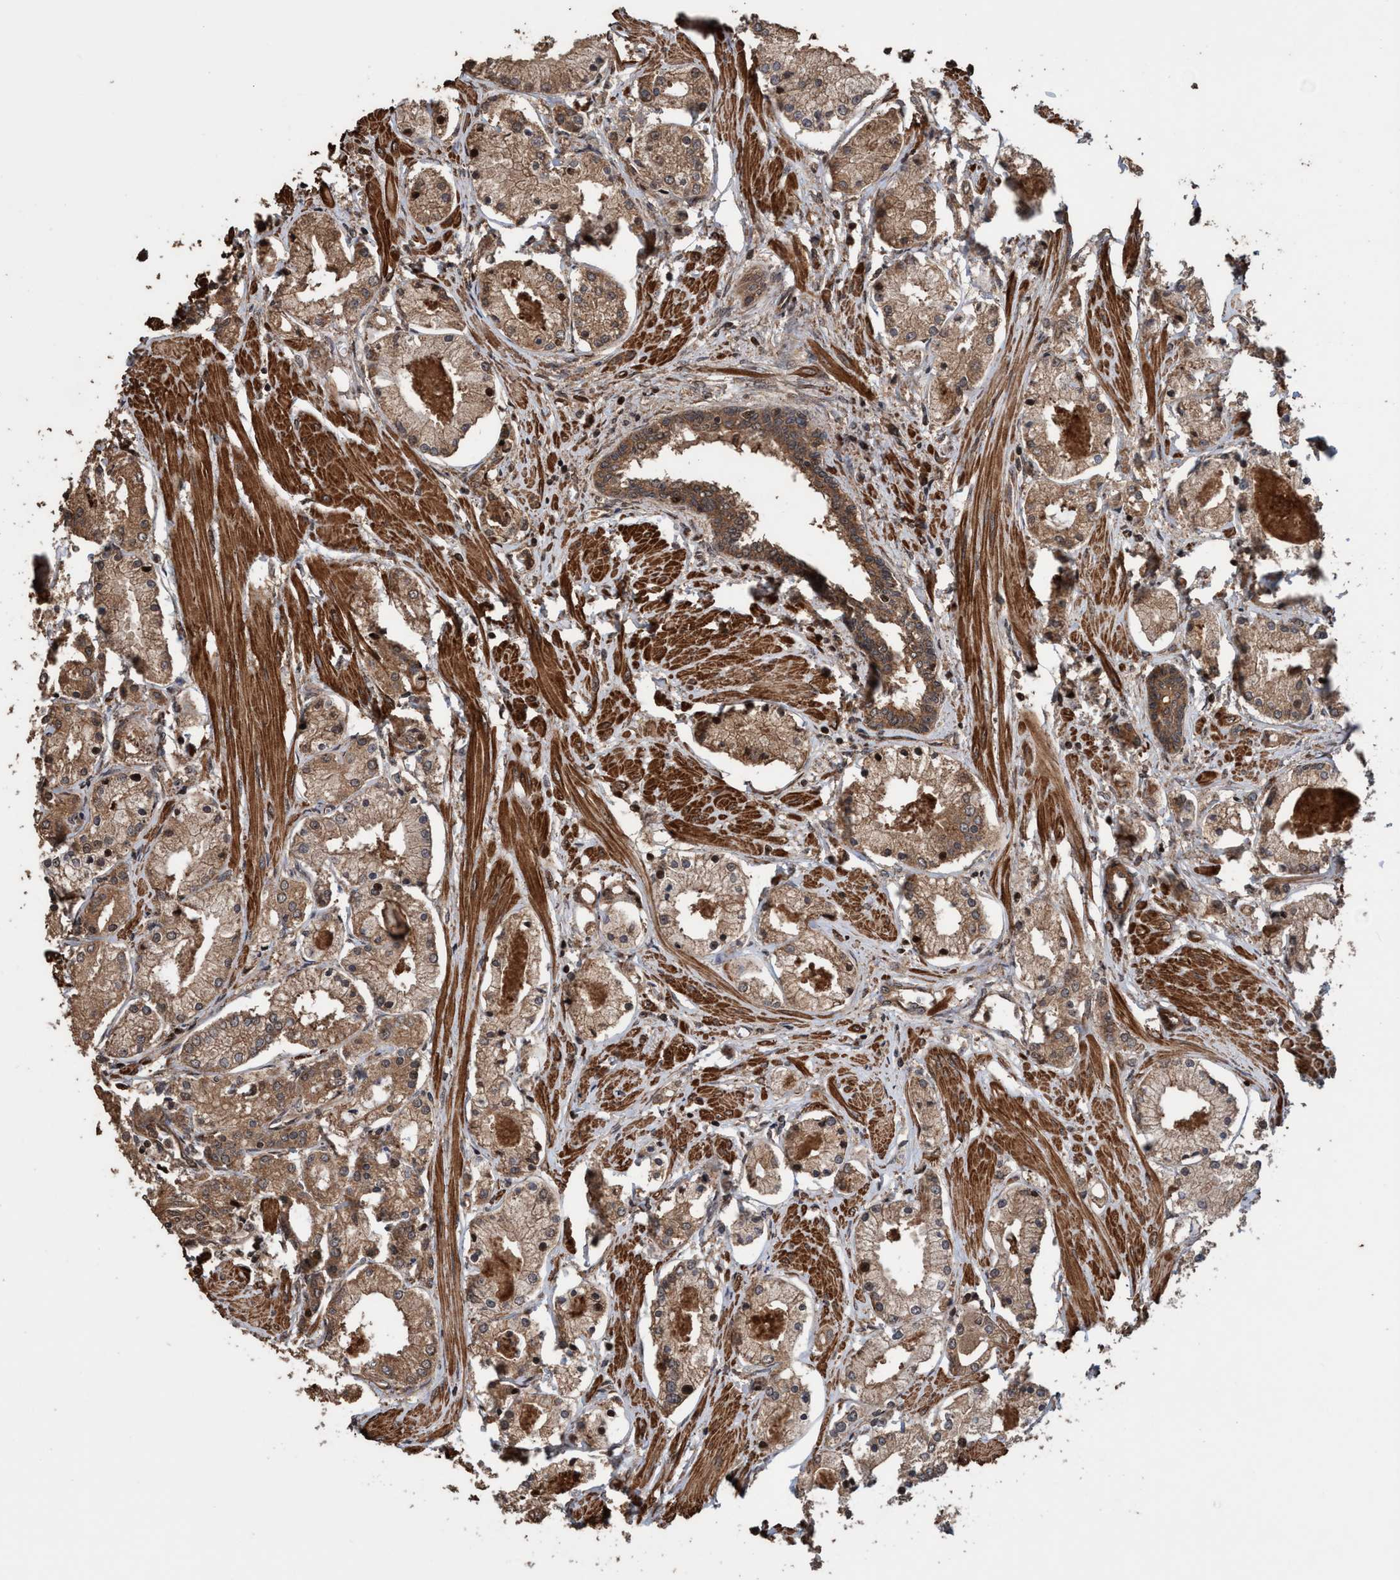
{"staining": {"intensity": "moderate", "quantity": ">75%", "location": "cytoplasmic/membranous"}, "tissue": "prostate cancer", "cell_type": "Tumor cells", "image_type": "cancer", "snomed": [{"axis": "morphology", "description": "Adenocarcinoma, High grade"}, {"axis": "topography", "description": "Prostate"}], "caption": "Immunohistochemistry (IHC) micrograph of neoplastic tissue: prostate adenocarcinoma (high-grade) stained using IHC reveals medium levels of moderate protein expression localized specifically in the cytoplasmic/membranous of tumor cells, appearing as a cytoplasmic/membranous brown color.", "gene": "TRPC7", "patient": {"sex": "male", "age": 66}}